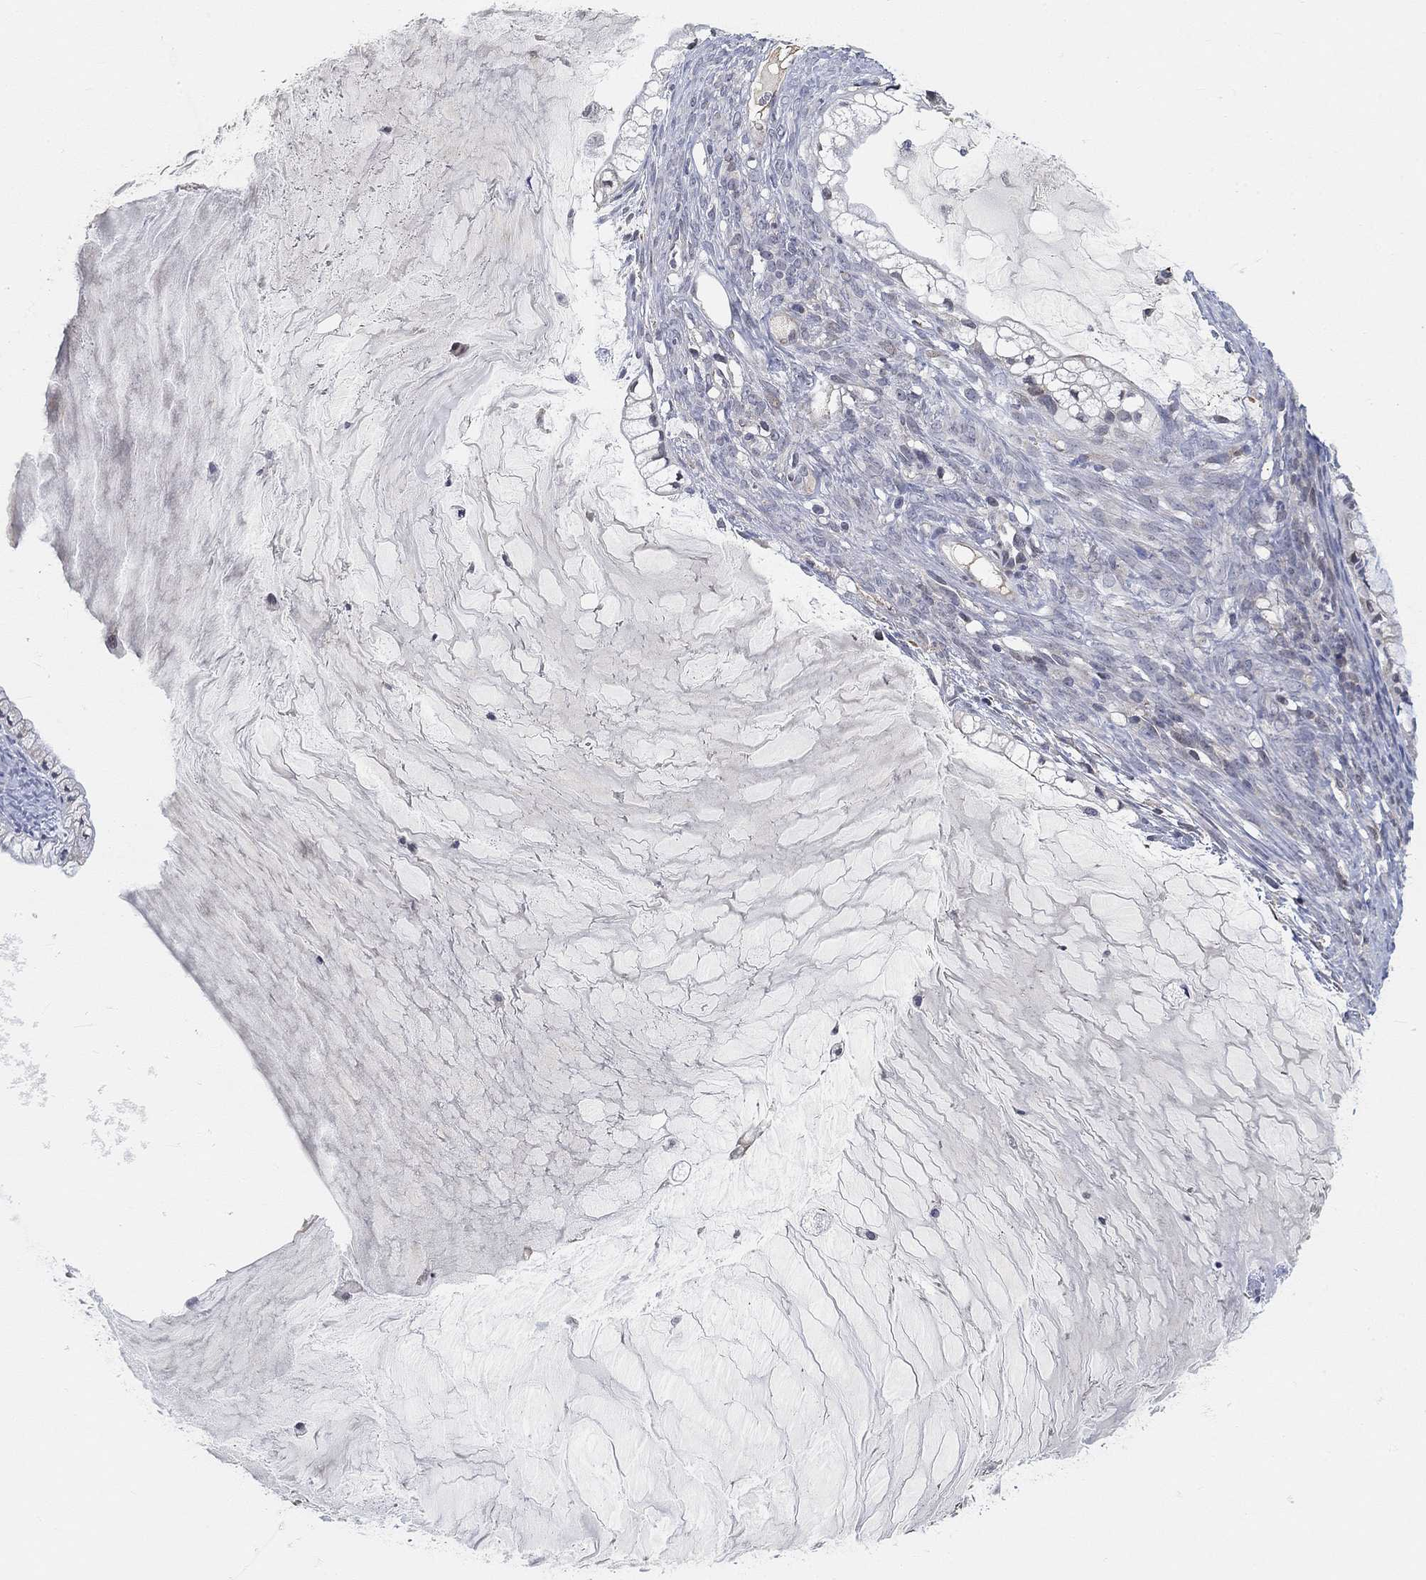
{"staining": {"intensity": "negative", "quantity": "none", "location": "none"}, "tissue": "ovarian cancer", "cell_type": "Tumor cells", "image_type": "cancer", "snomed": [{"axis": "morphology", "description": "Cystadenocarcinoma, mucinous, NOS"}, {"axis": "topography", "description": "Ovary"}], "caption": "Ovarian cancer (mucinous cystadenocarcinoma) was stained to show a protein in brown. There is no significant expression in tumor cells. (DAB (3,3'-diaminobenzidine) immunohistochemistry (IHC), high magnification).", "gene": "SNTG2", "patient": {"sex": "female", "age": 57}}